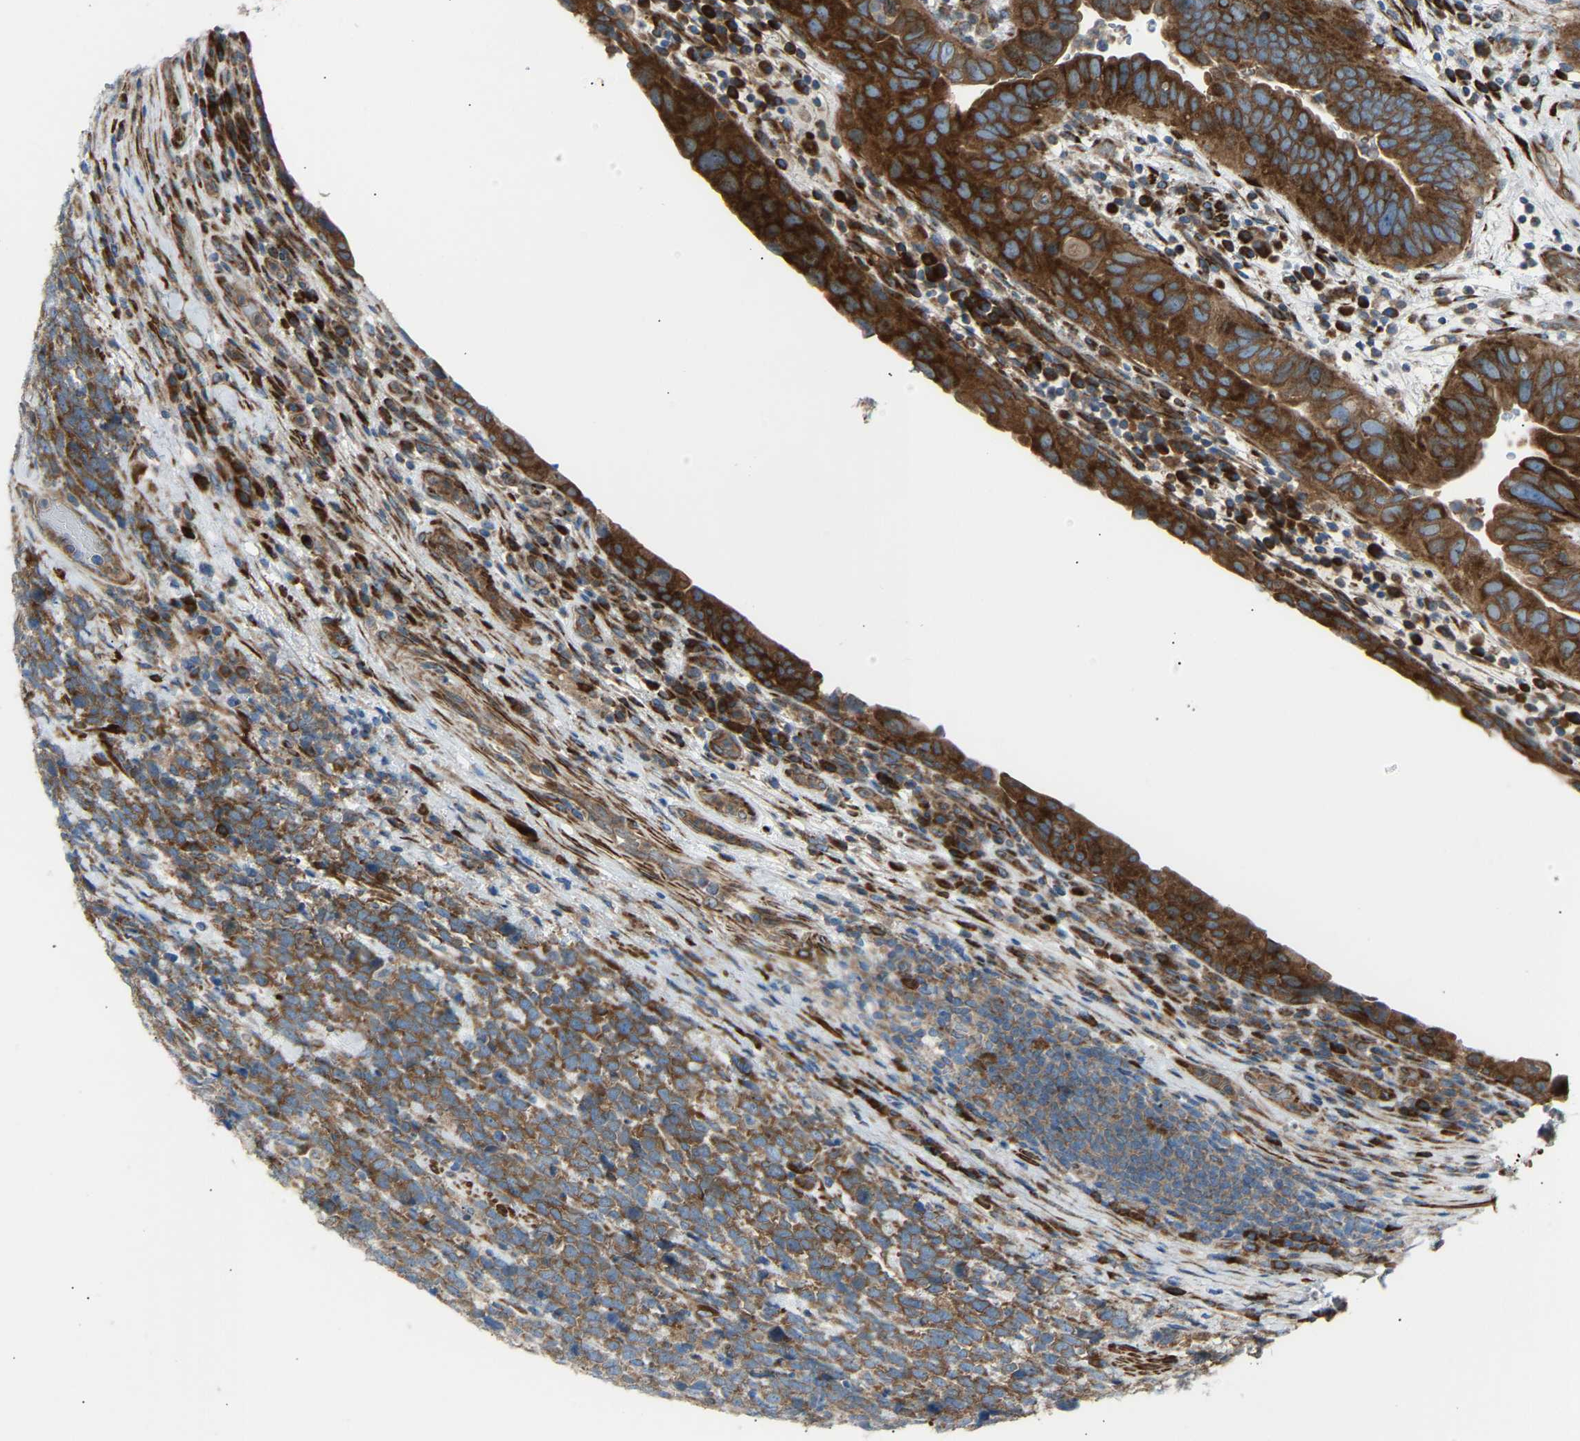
{"staining": {"intensity": "strong", "quantity": ">75%", "location": "cytoplasmic/membranous"}, "tissue": "urothelial cancer", "cell_type": "Tumor cells", "image_type": "cancer", "snomed": [{"axis": "morphology", "description": "Urothelial carcinoma, High grade"}, {"axis": "topography", "description": "Urinary bladder"}], "caption": "Immunohistochemical staining of urothelial carcinoma (high-grade) exhibits strong cytoplasmic/membranous protein staining in about >75% of tumor cells. The staining was performed using DAB (3,3'-diaminobenzidine), with brown indicating positive protein expression. Nuclei are stained blue with hematoxylin.", "gene": "VPS41", "patient": {"sex": "female", "age": 82}}